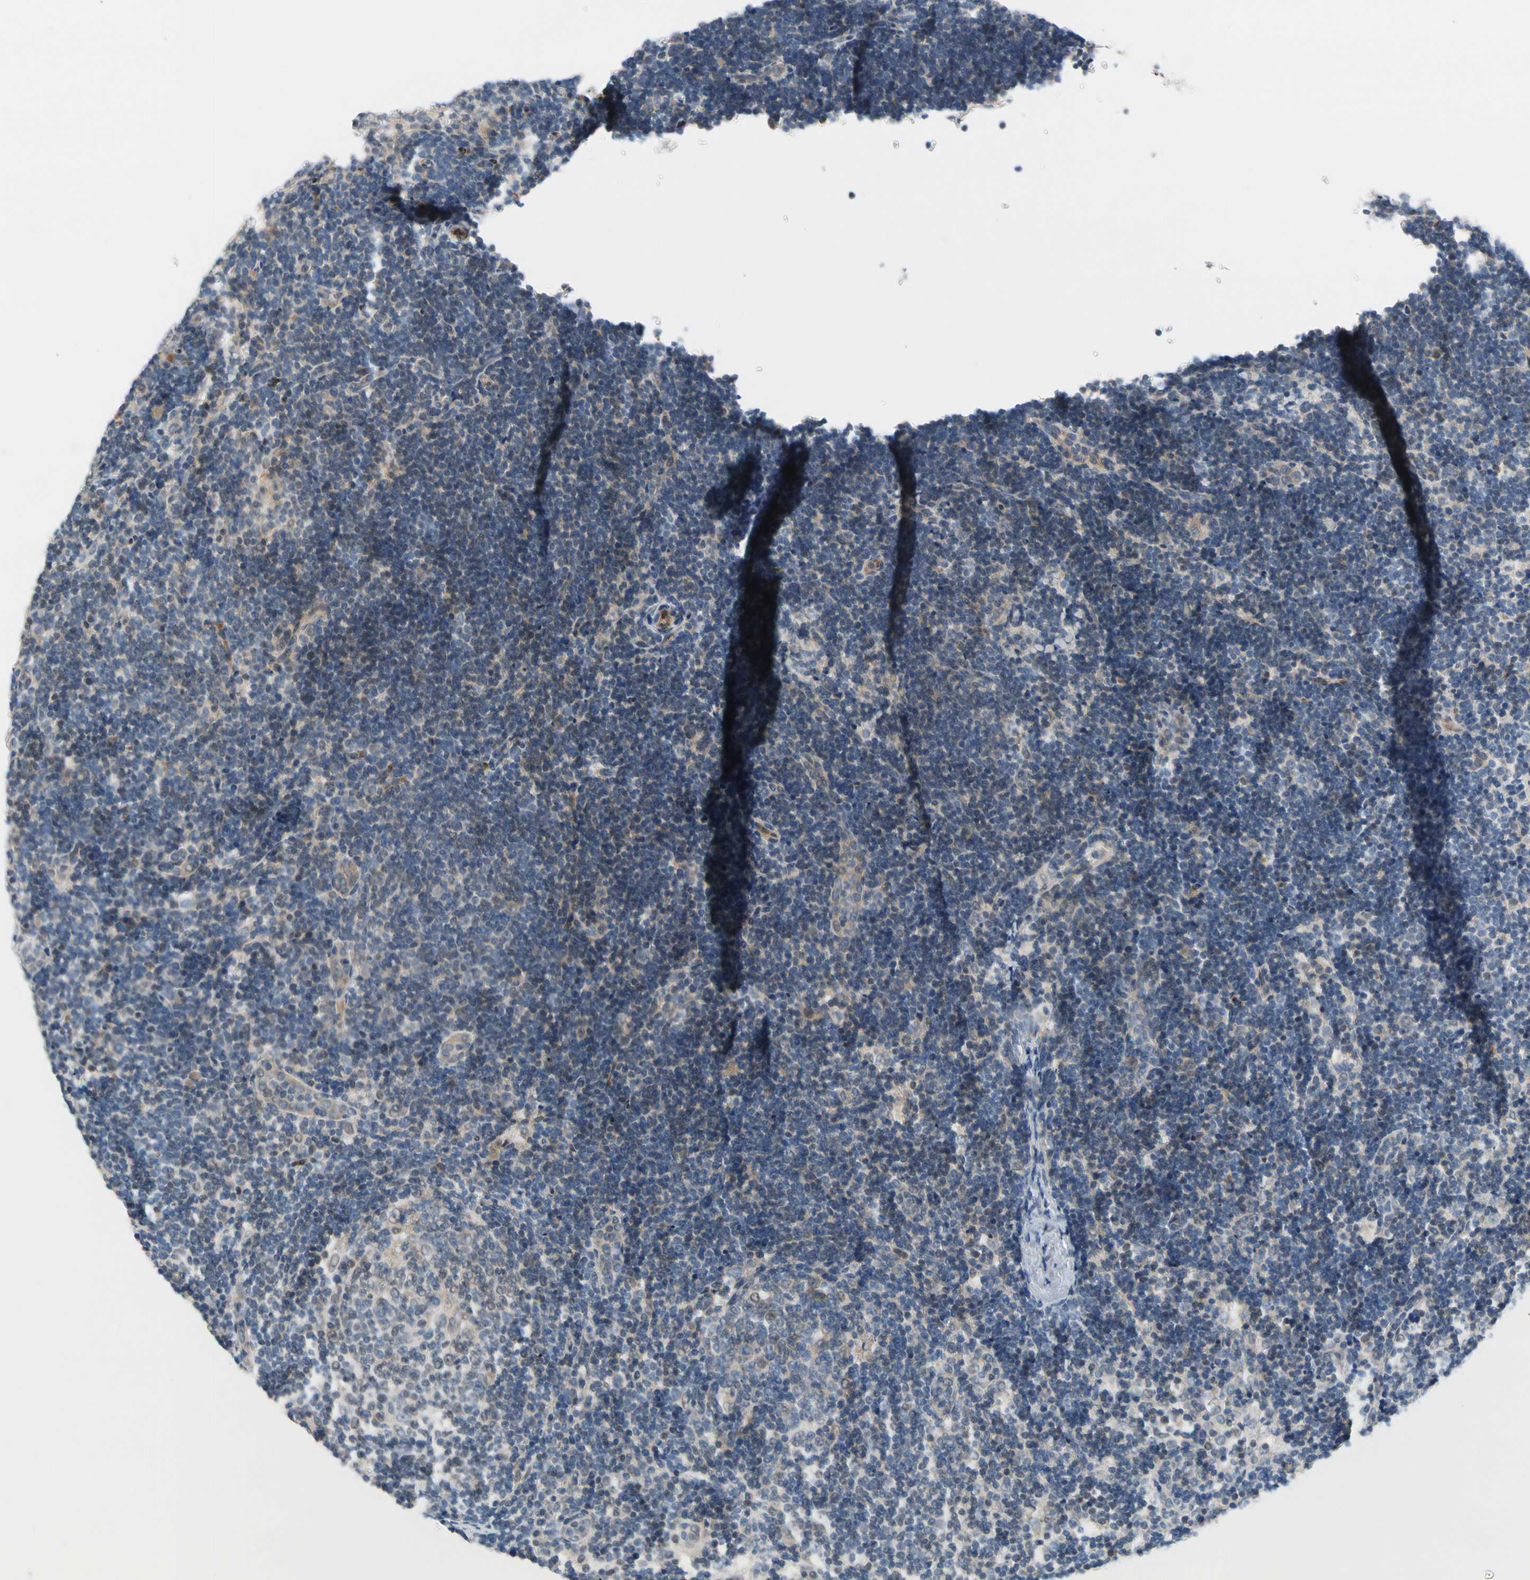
{"staining": {"intensity": "moderate", "quantity": "<25%", "location": "cytoplasmic/membranous"}, "tissue": "lymph node", "cell_type": "Germinal center cells", "image_type": "normal", "snomed": [{"axis": "morphology", "description": "Normal tissue, NOS"}, {"axis": "topography", "description": "Lymph node"}], "caption": "Germinal center cells display moderate cytoplasmic/membranous staining in approximately <25% of cells in unremarkable lymph node.", "gene": "CFAP36", "patient": {"sex": "female", "age": 14}}